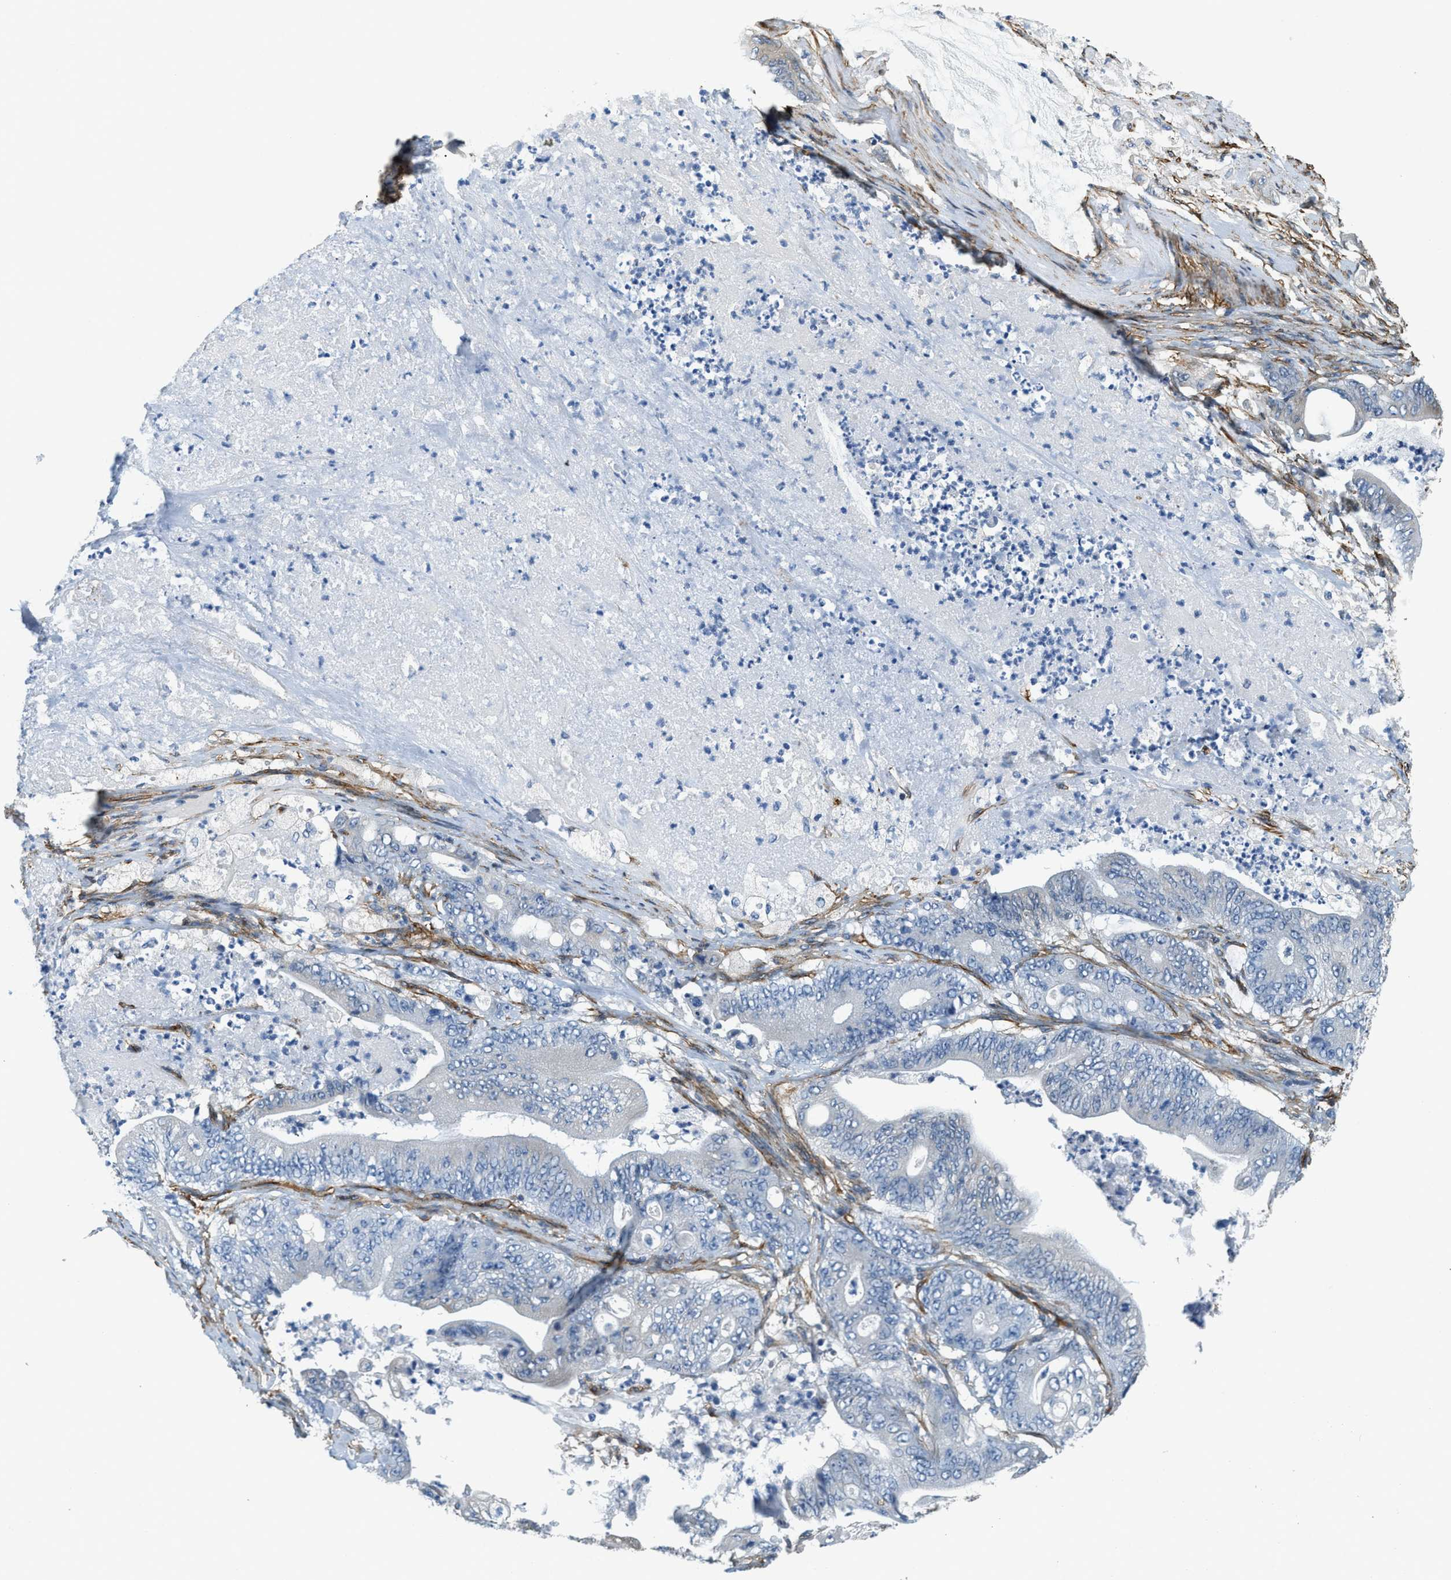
{"staining": {"intensity": "negative", "quantity": "none", "location": "none"}, "tissue": "stomach cancer", "cell_type": "Tumor cells", "image_type": "cancer", "snomed": [{"axis": "morphology", "description": "Adenocarcinoma, NOS"}, {"axis": "topography", "description": "Stomach"}], "caption": "A micrograph of stomach cancer (adenocarcinoma) stained for a protein demonstrates no brown staining in tumor cells.", "gene": "TMEM43", "patient": {"sex": "female", "age": 73}}